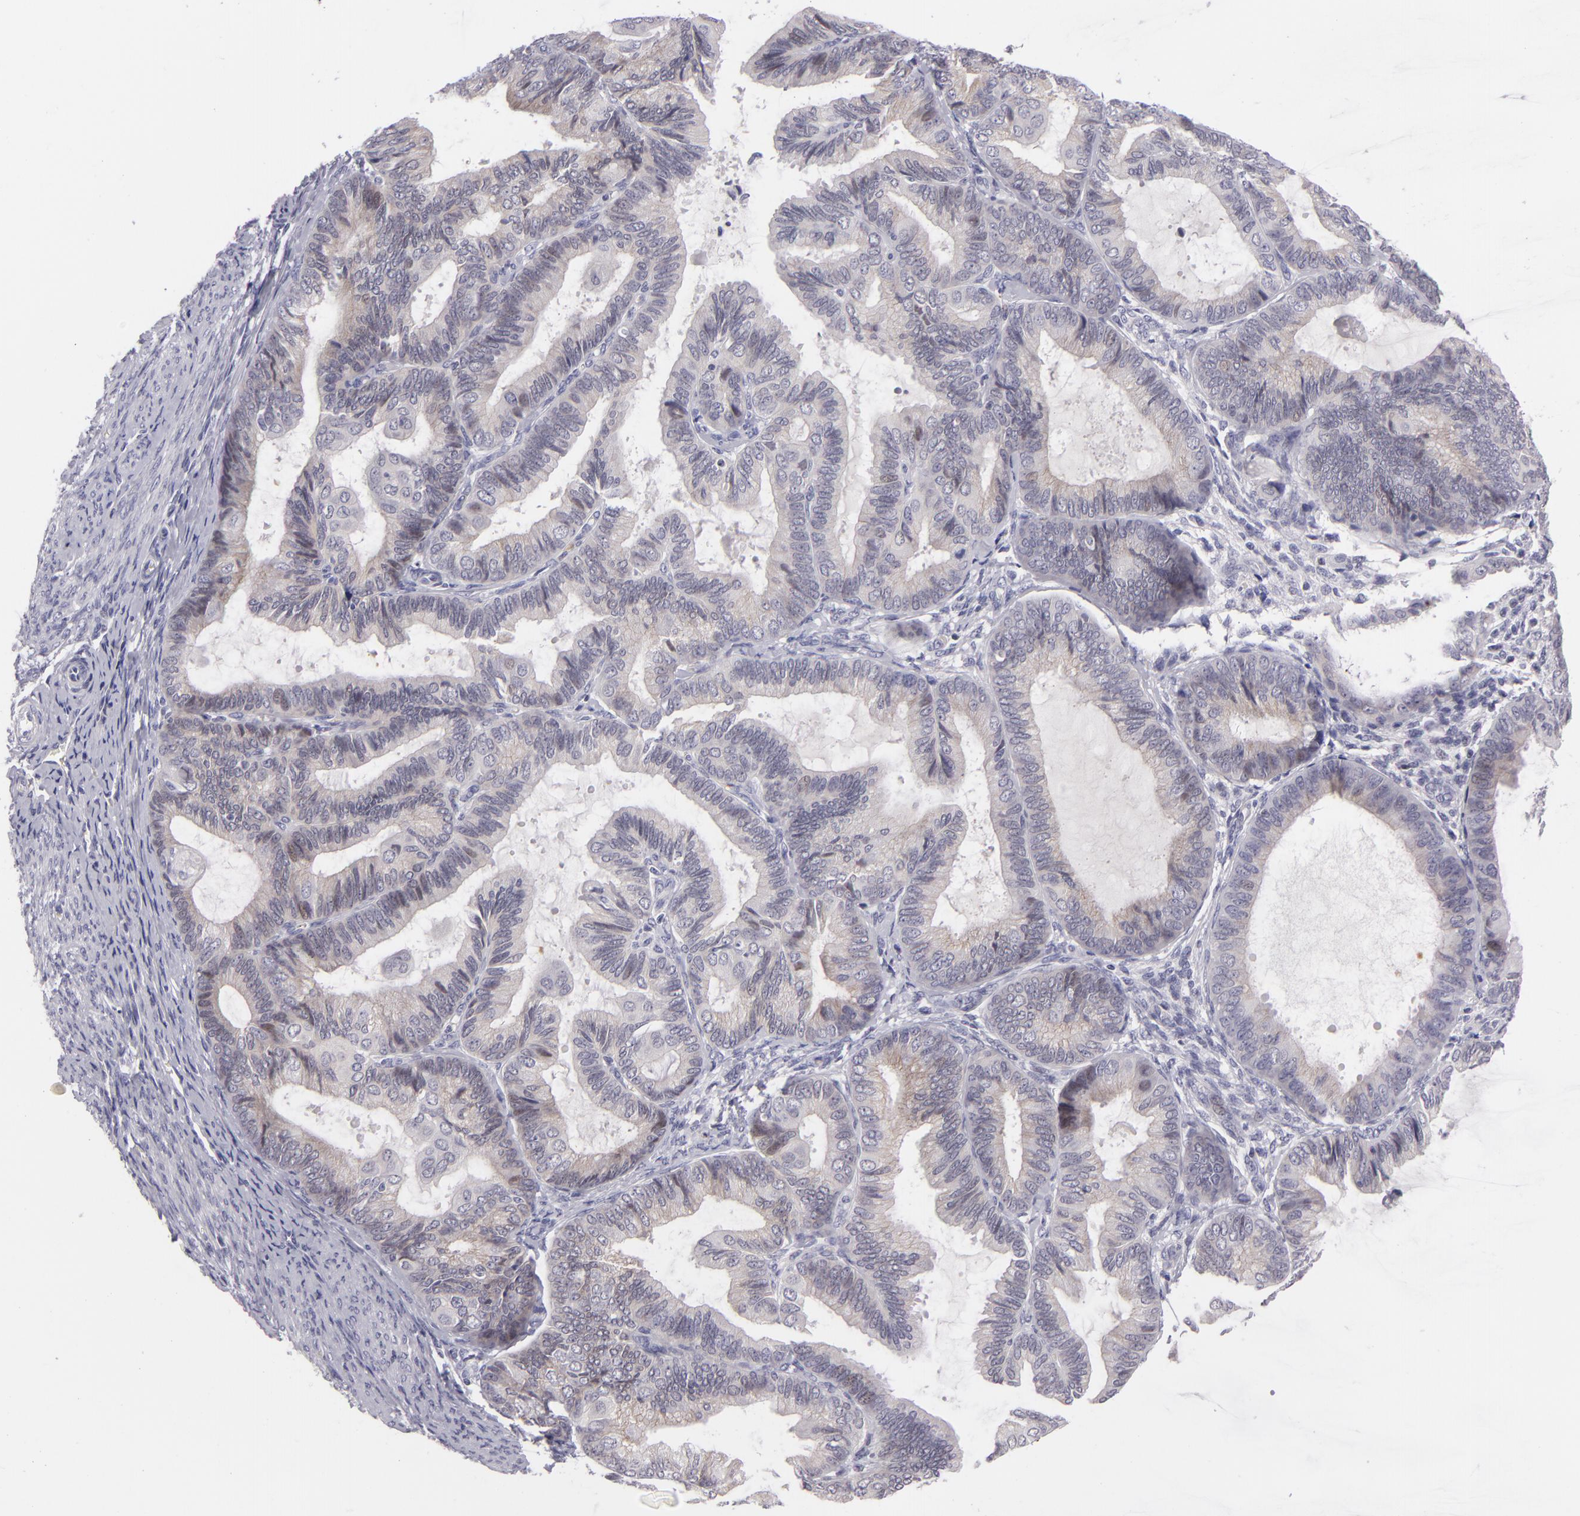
{"staining": {"intensity": "negative", "quantity": "none", "location": "none"}, "tissue": "endometrial cancer", "cell_type": "Tumor cells", "image_type": "cancer", "snomed": [{"axis": "morphology", "description": "Adenocarcinoma, NOS"}, {"axis": "topography", "description": "Endometrium"}], "caption": "A high-resolution micrograph shows IHC staining of endometrial cancer, which demonstrates no significant staining in tumor cells.", "gene": "CTNNB1", "patient": {"sex": "female", "age": 63}}